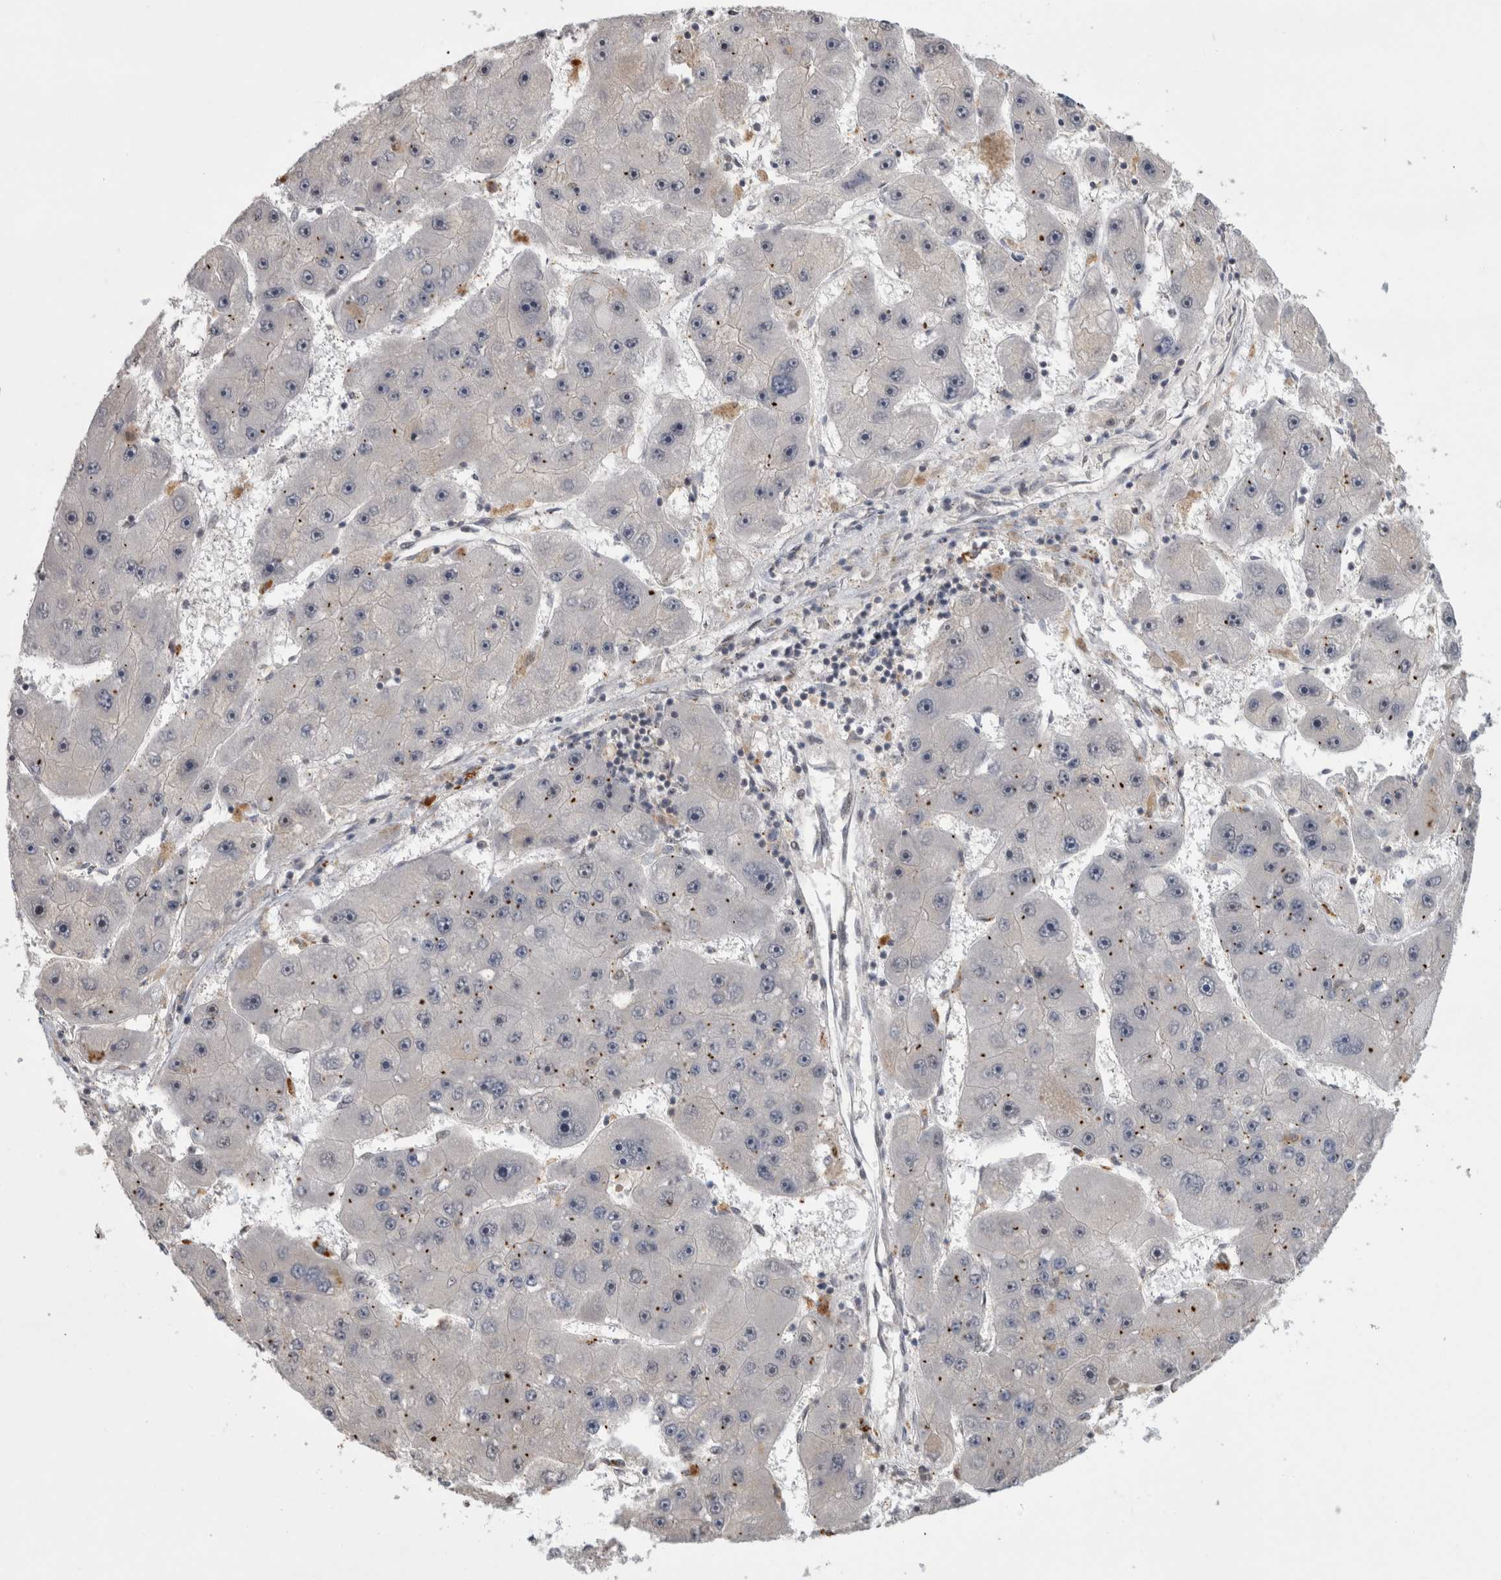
{"staining": {"intensity": "negative", "quantity": "none", "location": "none"}, "tissue": "liver cancer", "cell_type": "Tumor cells", "image_type": "cancer", "snomed": [{"axis": "morphology", "description": "Carcinoma, Hepatocellular, NOS"}, {"axis": "topography", "description": "Liver"}], "caption": "Immunohistochemistry image of liver cancer (hepatocellular carcinoma) stained for a protein (brown), which shows no staining in tumor cells.", "gene": "MTBP", "patient": {"sex": "female", "age": 61}}